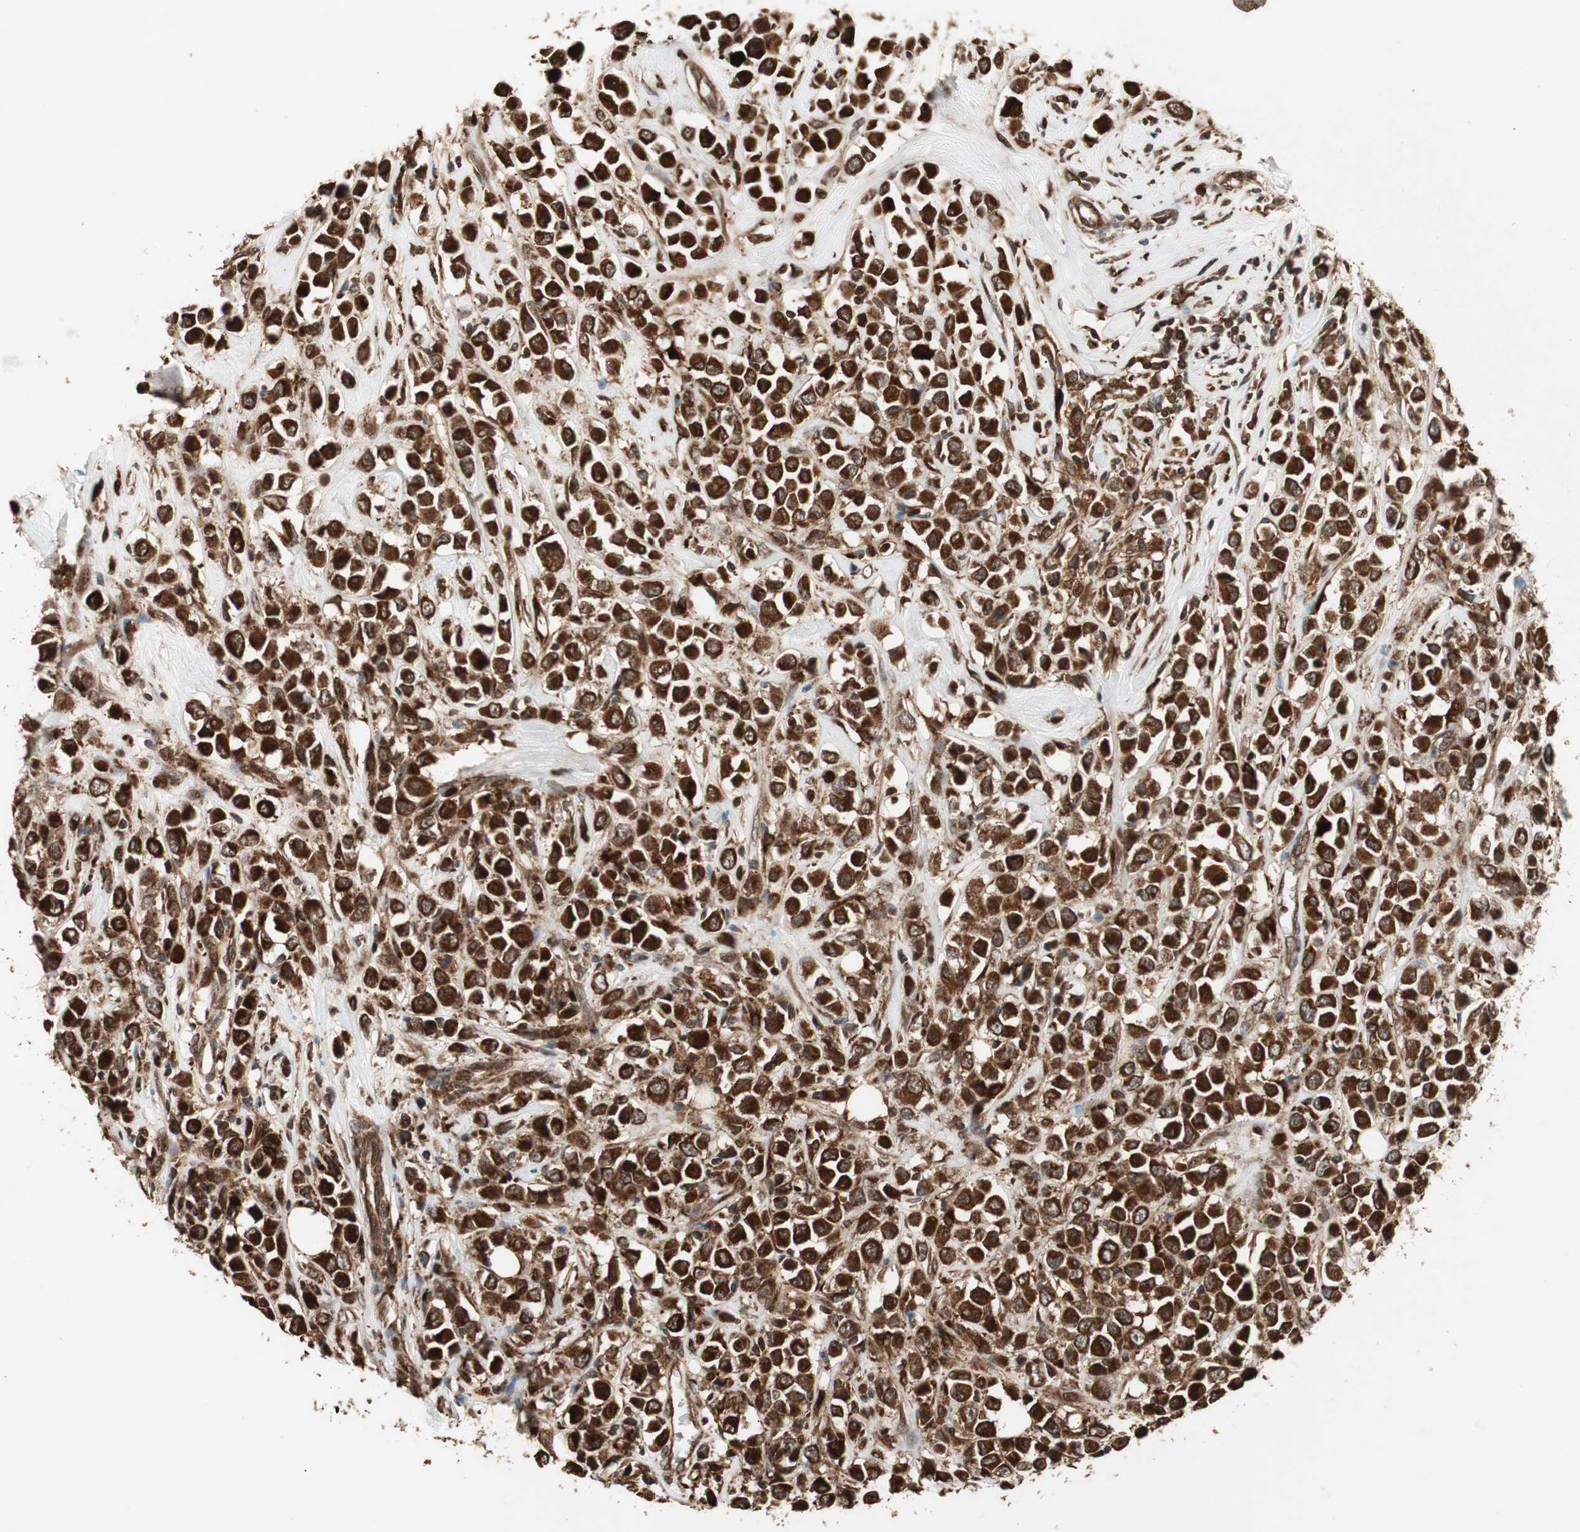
{"staining": {"intensity": "strong", "quantity": ">75%", "location": "cytoplasmic/membranous"}, "tissue": "breast cancer", "cell_type": "Tumor cells", "image_type": "cancer", "snomed": [{"axis": "morphology", "description": "Duct carcinoma"}, {"axis": "topography", "description": "Breast"}], "caption": "Immunohistochemical staining of breast cancer (invasive ductal carcinoma) displays high levels of strong cytoplasmic/membranous expression in about >75% of tumor cells. Immunohistochemistry stains the protein in brown and the nuclei are stained blue.", "gene": "RAB1A", "patient": {"sex": "female", "age": 61}}